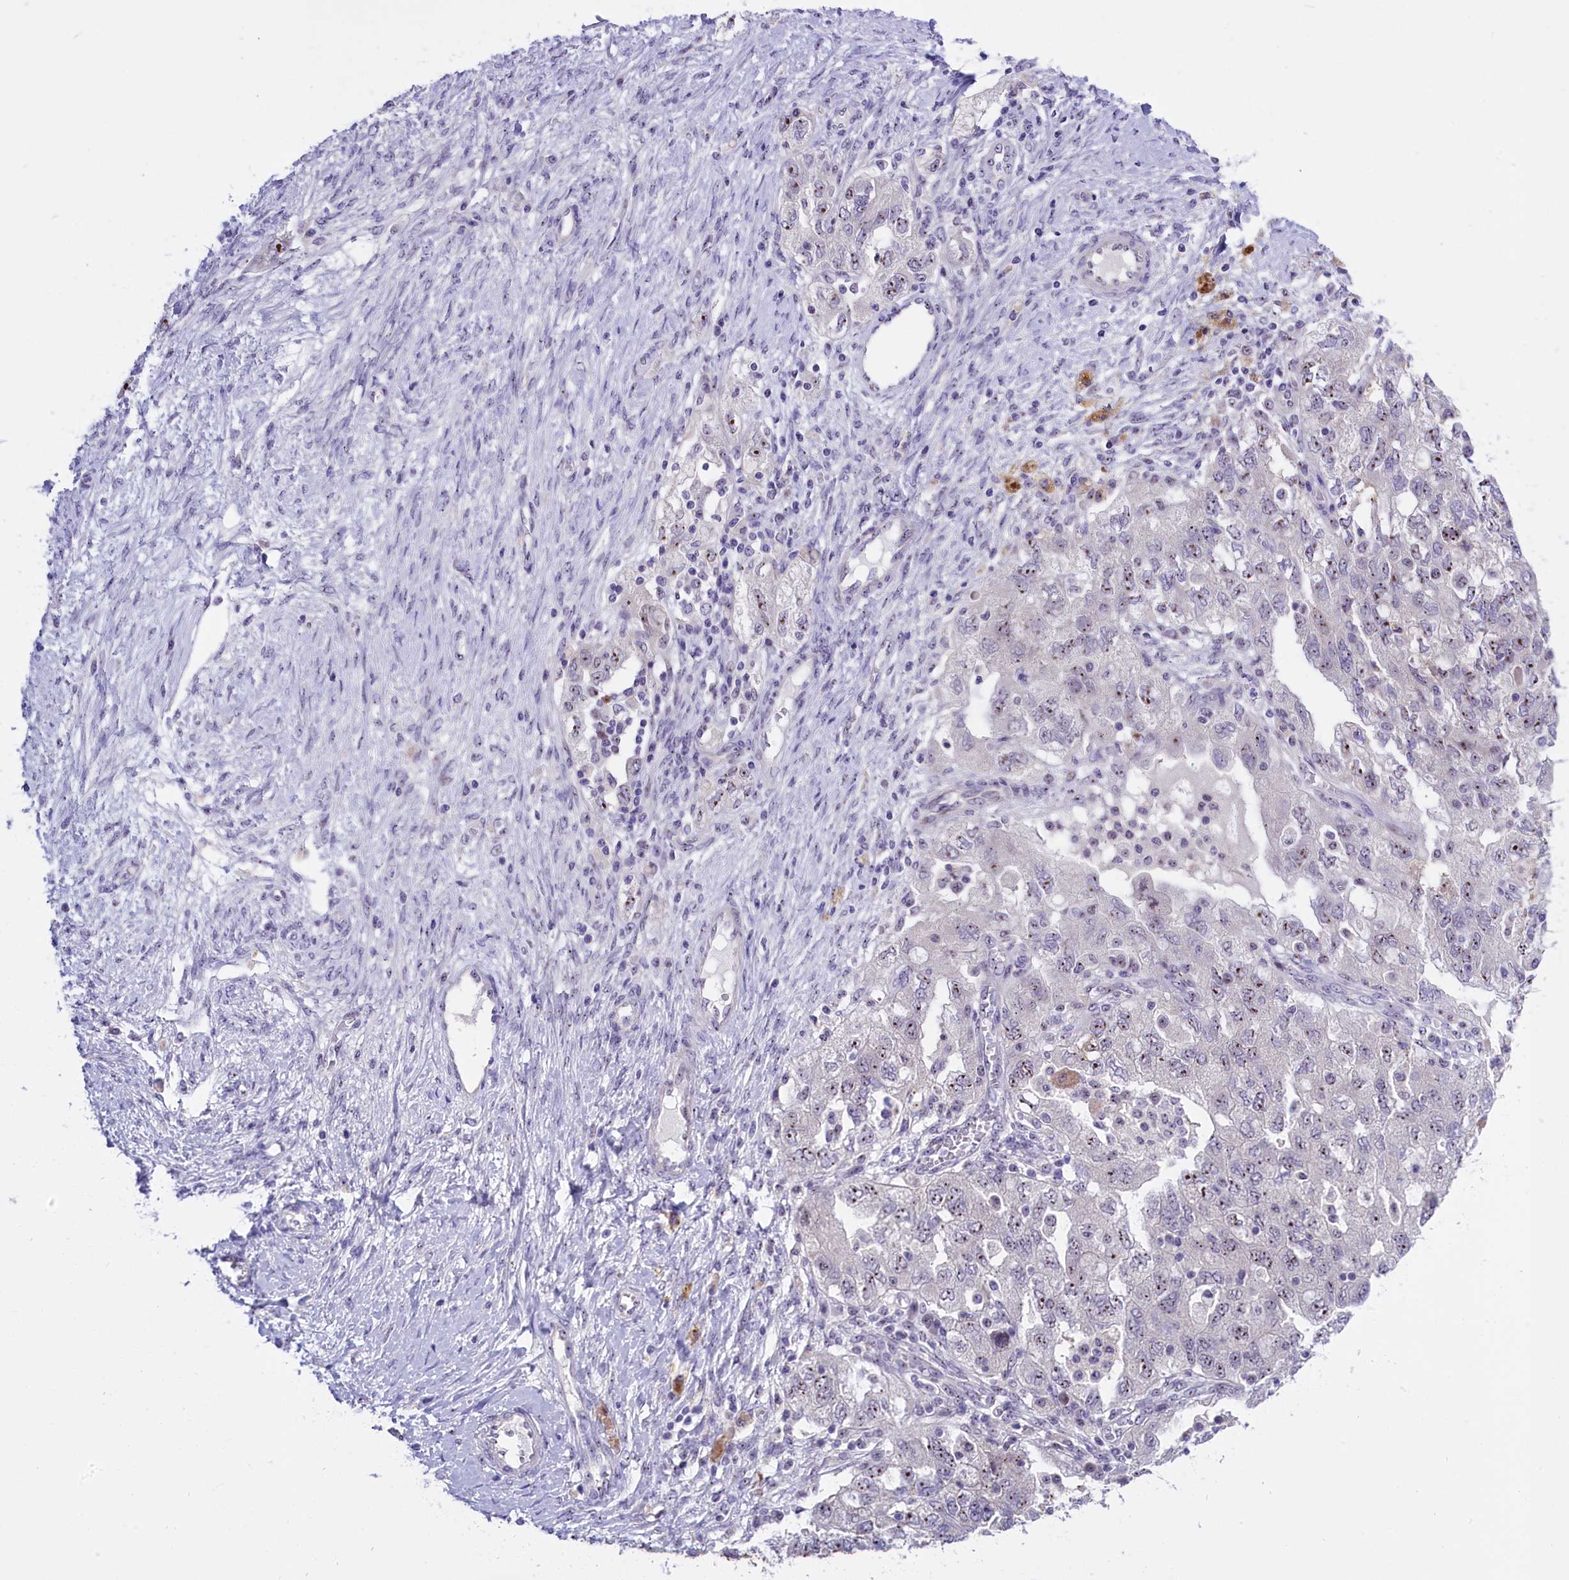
{"staining": {"intensity": "moderate", "quantity": "25%-75%", "location": "nuclear"}, "tissue": "ovarian cancer", "cell_type": "Tumor cells", "image_type": "cancer", "snomed": [{"axis": "morphology", "description": "Carcinoma, NOS"}, {"axis": "morphology", "description": "Cystadenocarcinoma, serous, NOS"}, {"axis": "topography", "description": "Ovary"}], "caption": "Moderate nuclear protein staining is seen in approximately 25%-75% of tumor cells in ovarian cancer (carcinoma). The staining was performed using DAB, with brown indicating positive protein expression. Nuclei are stained blue with hematoxylin.", "gene": "TBL3", "patient": {"sex": "female", "age": 69}}